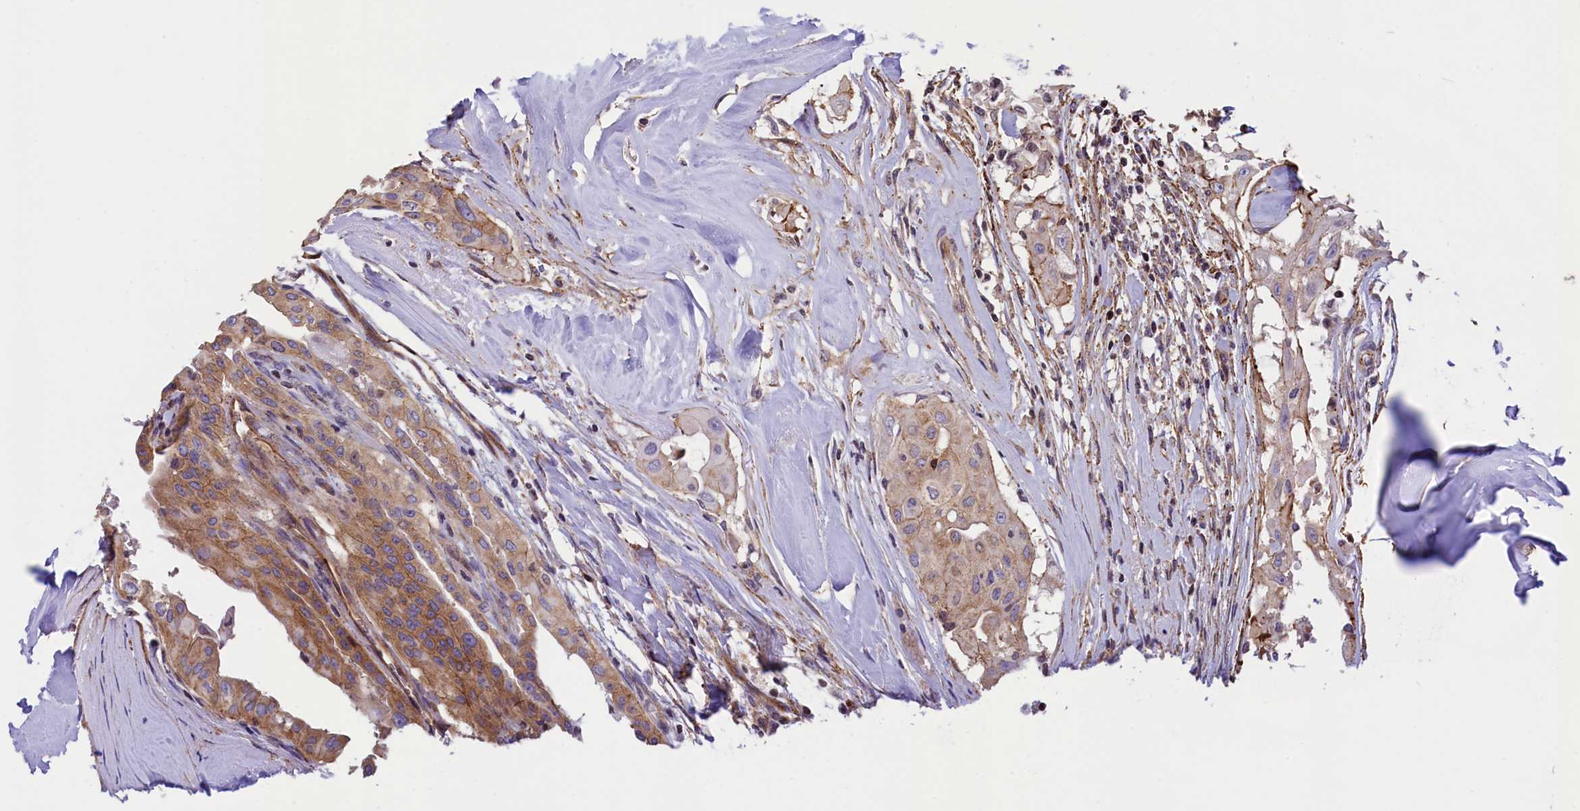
{"staining": {"intensity": "moderate", "quantity": ">75%", "location": "cytoplasmic/membranous"}, "tissue": "thyroid cancer", "cell_type": "Tumor cells", "image_type": "cancer", "snomed": [{"axis": "morphology", "description": "Papillary adenocarcinoma, NOS"}, {"axis": "topography", "description": "Thyroid gland"}], "caption": "Immunohistochemistry (IHC) of thyroid cancer (papillary adenocarcinoma) exhibits medium levels of moderate cytoplasmic/membranous expression in about >75% of tumor cells.", "gene": "ZNF2", "patient": {"sex": "female", "age": 59}}